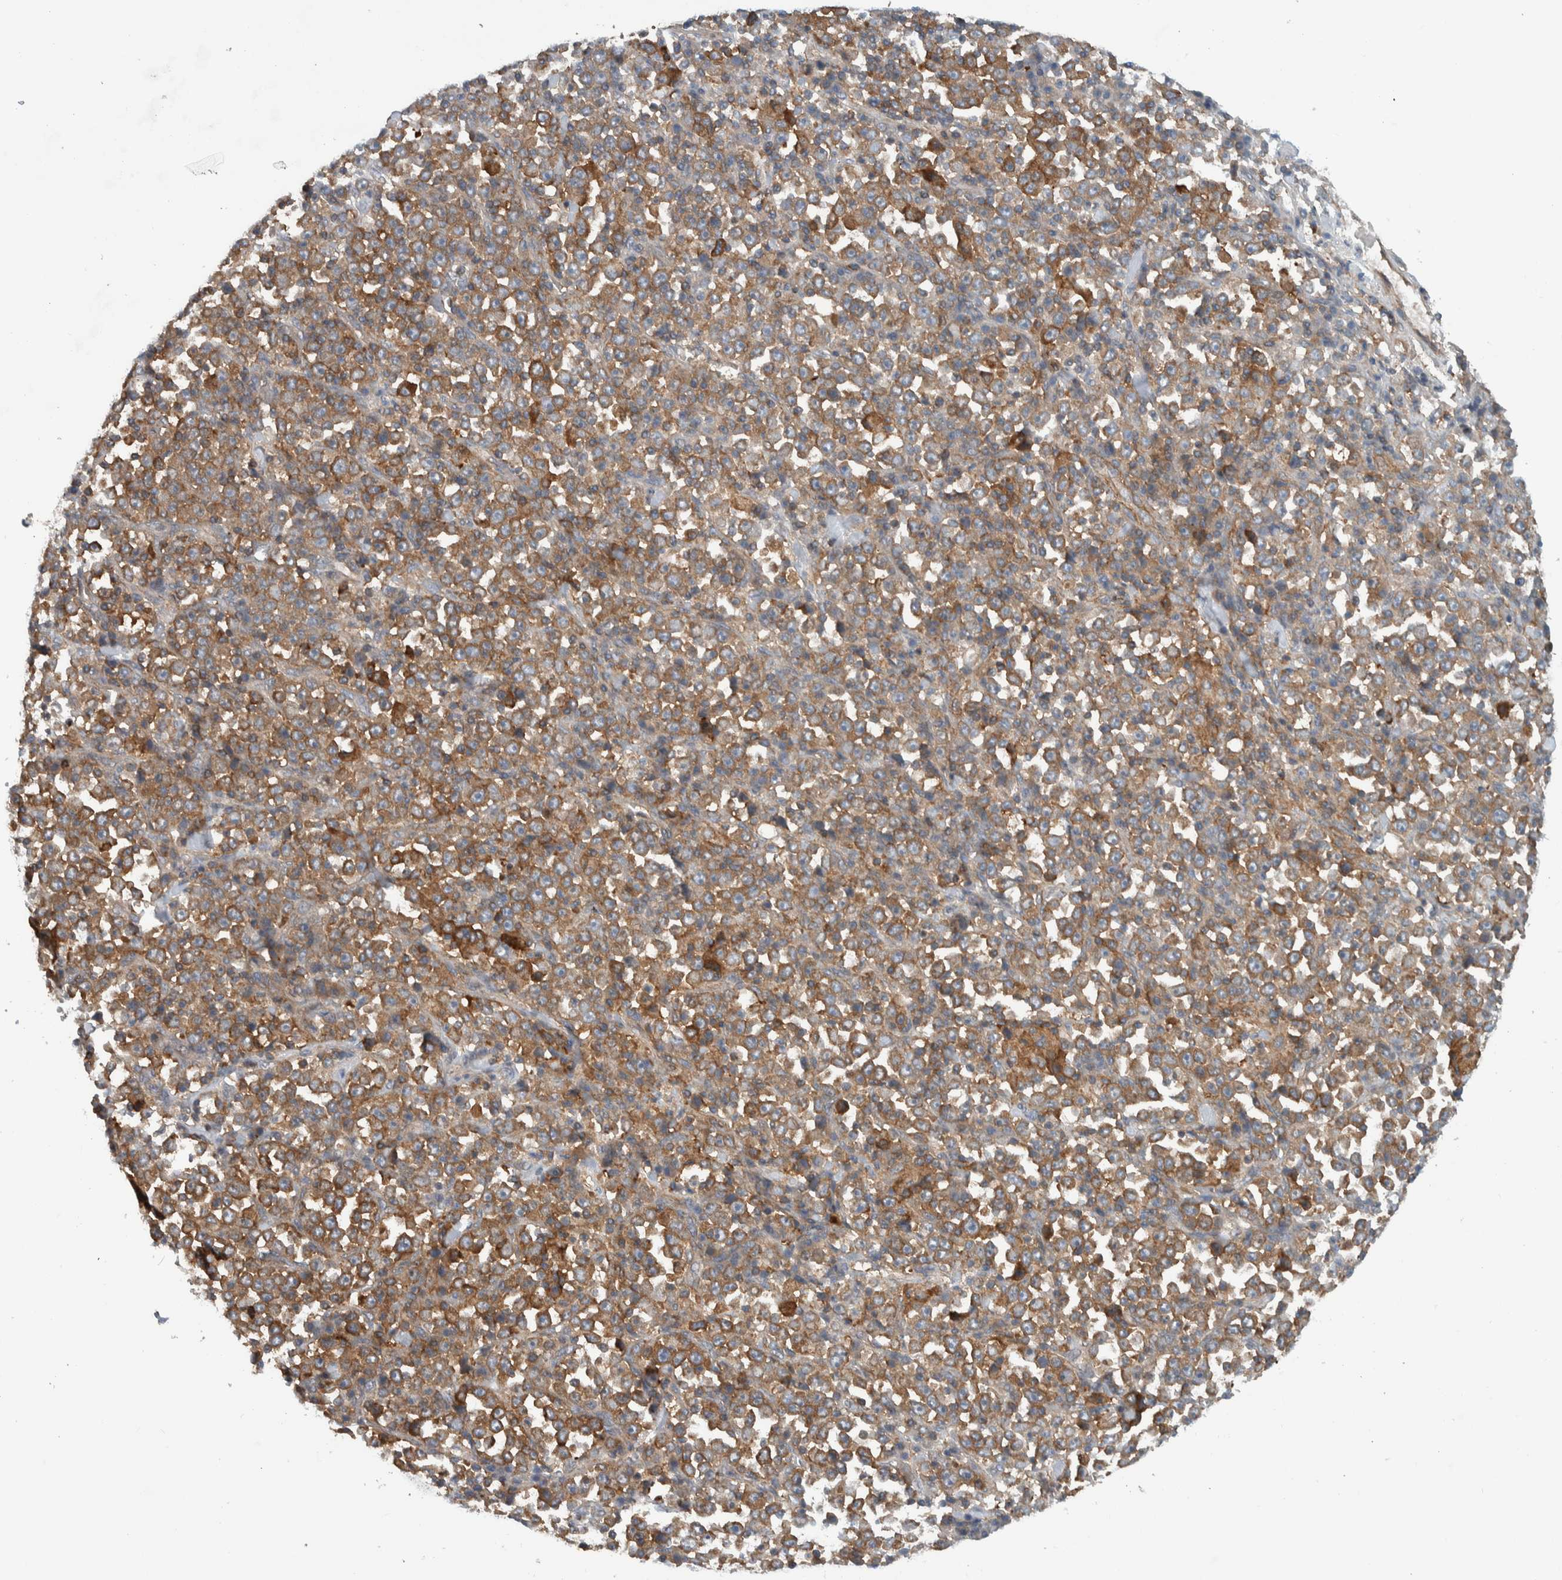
{"staining": {"intensity": "moderate", "quantity": ">75%", "location": "cytoplasmic/membranous"}, "tissue": "stomach cancer", "cell_type": "Tumor cells", "image_type": "cancer", "snomed": [{"axis": "morphology", "description": "Normal tissue, NOS"}, {"axis": "morphology", "description": "Adenocarcinoma, NOS"}, {"axis": "topography", "description": "Stomach, upper"}, {"axis": "topography", "description": "Stomach"}], "caption": "Immunohistochemistry (IHC) (DAB) staining of stomach adenocarcinoma displays moderate cytoplasmic/membranous protein expression in approximately >75% of tumor cells.", "gene": "MPRIP", "patient": {"sex": "male", "age": 59}}